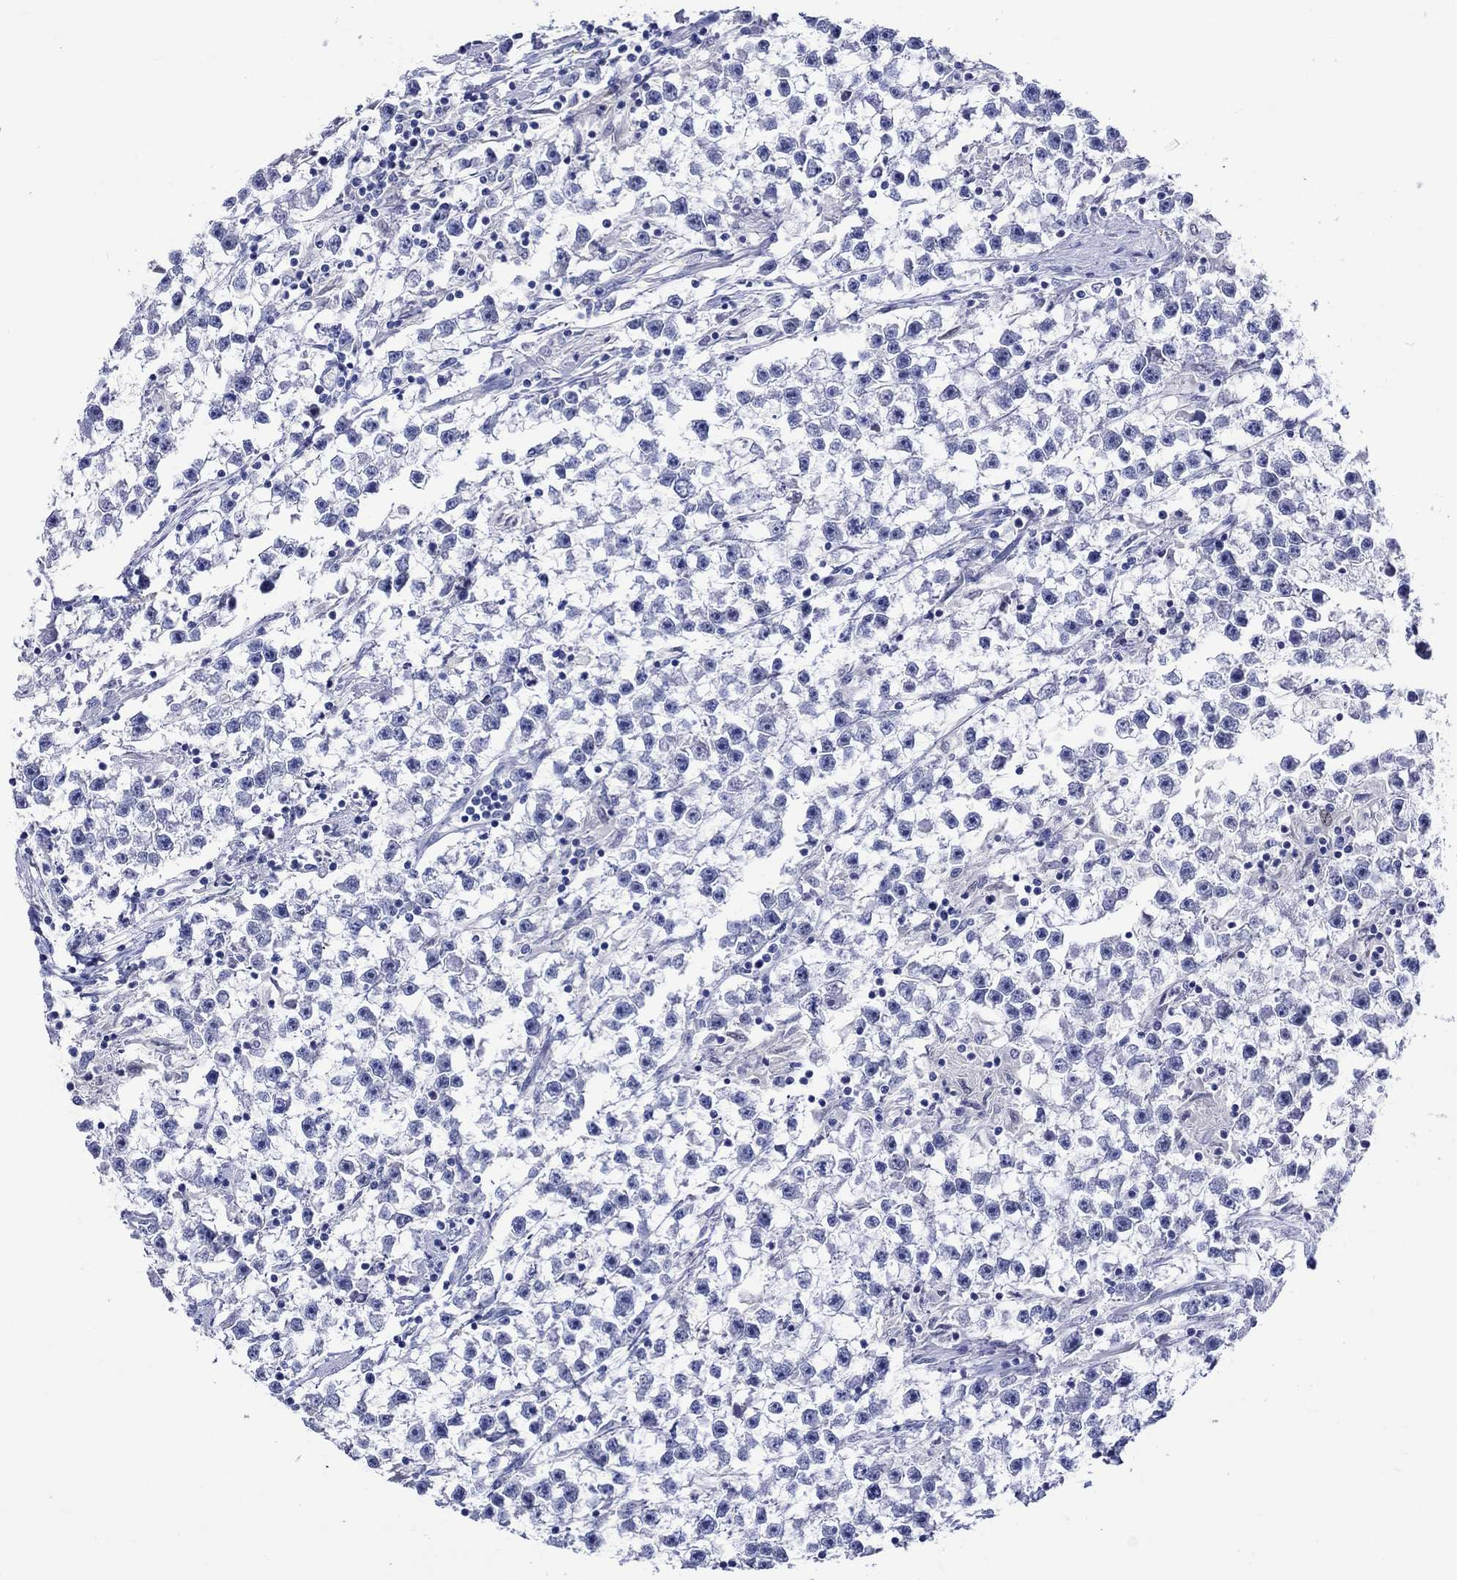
{"staining": {"intensity": "negative", "quantity": "none", "location": "none"}, "tissue": "testis cancer", "cell_type": "Tumor cells", "image_type": "cancer", "snomed": [{"axis": "morphology", "description": "Seminoma, NOS"}, {"axis": "topography", "description": "Testis"}], "caption": "Immunohistochemistry (IHC) of testis cancer shows no positivity in tumor cells.", "gene": "KLHL35", "patient": {"sex": "male", "age": 59}}